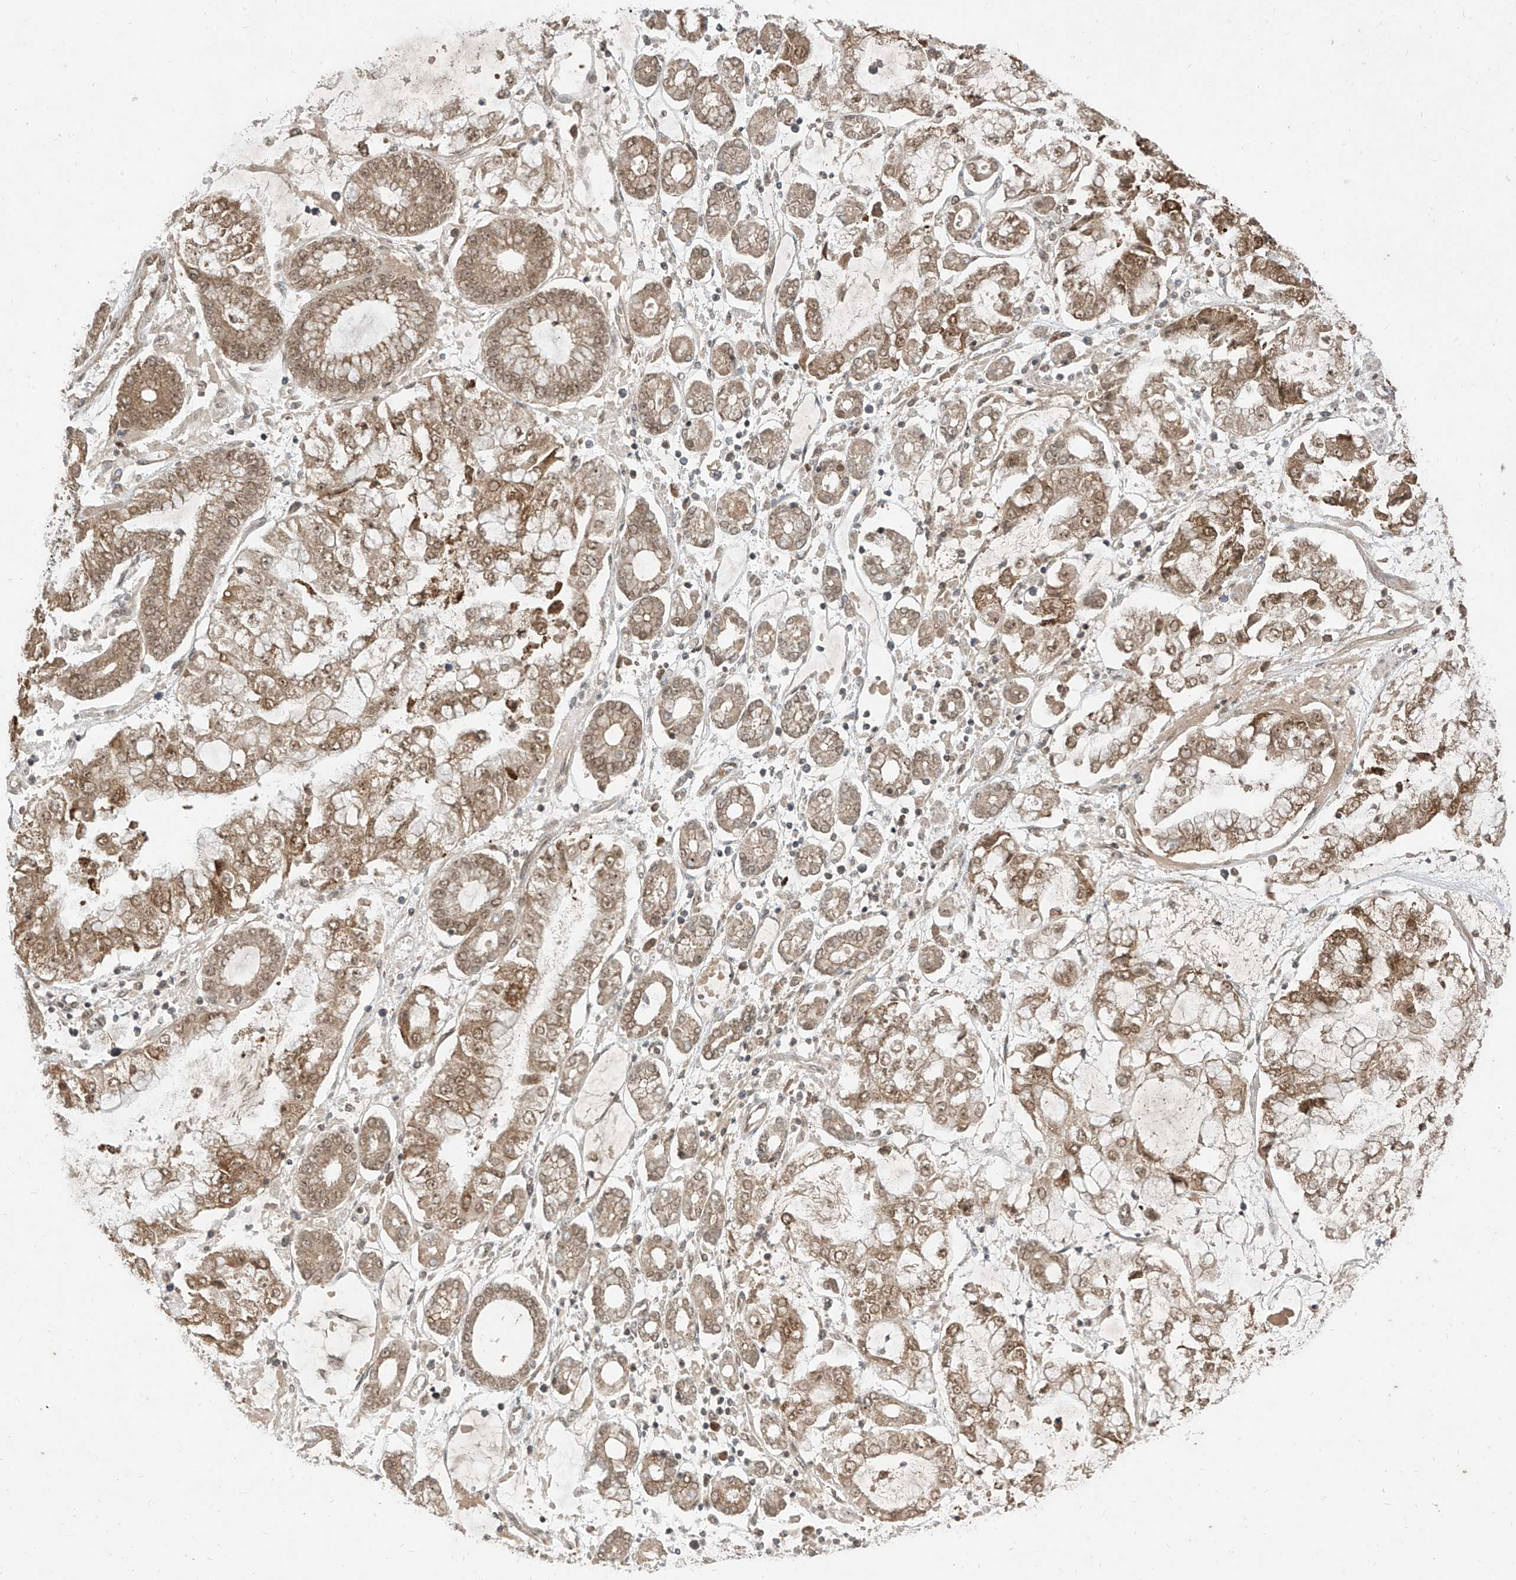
{"staining": {"intensity": "moderate", "quantity": ">75%", "location": "cytoplasmic/membranous,nuclear"}, "tissue": "stomach cancer", "cell_type": "Tumor cells", "image_type": "cancer", "snomed": [{"axis": "morphology", "description": "Adenocarcinoma, NOS"}, {"axis": "topography", "description": "Stomach"}], "caption": "Immunohistochemical staining of human stomach cancer exhibits medium levels of moderate cytoplasmic/membranous and nuclear protein staining in approximately >75% of tumor cells. The protein of interest is shown in brown color, while the nuclei are stained blue.", "gene": "LCOR", "patient": {"sex": "male", "age": 76}}